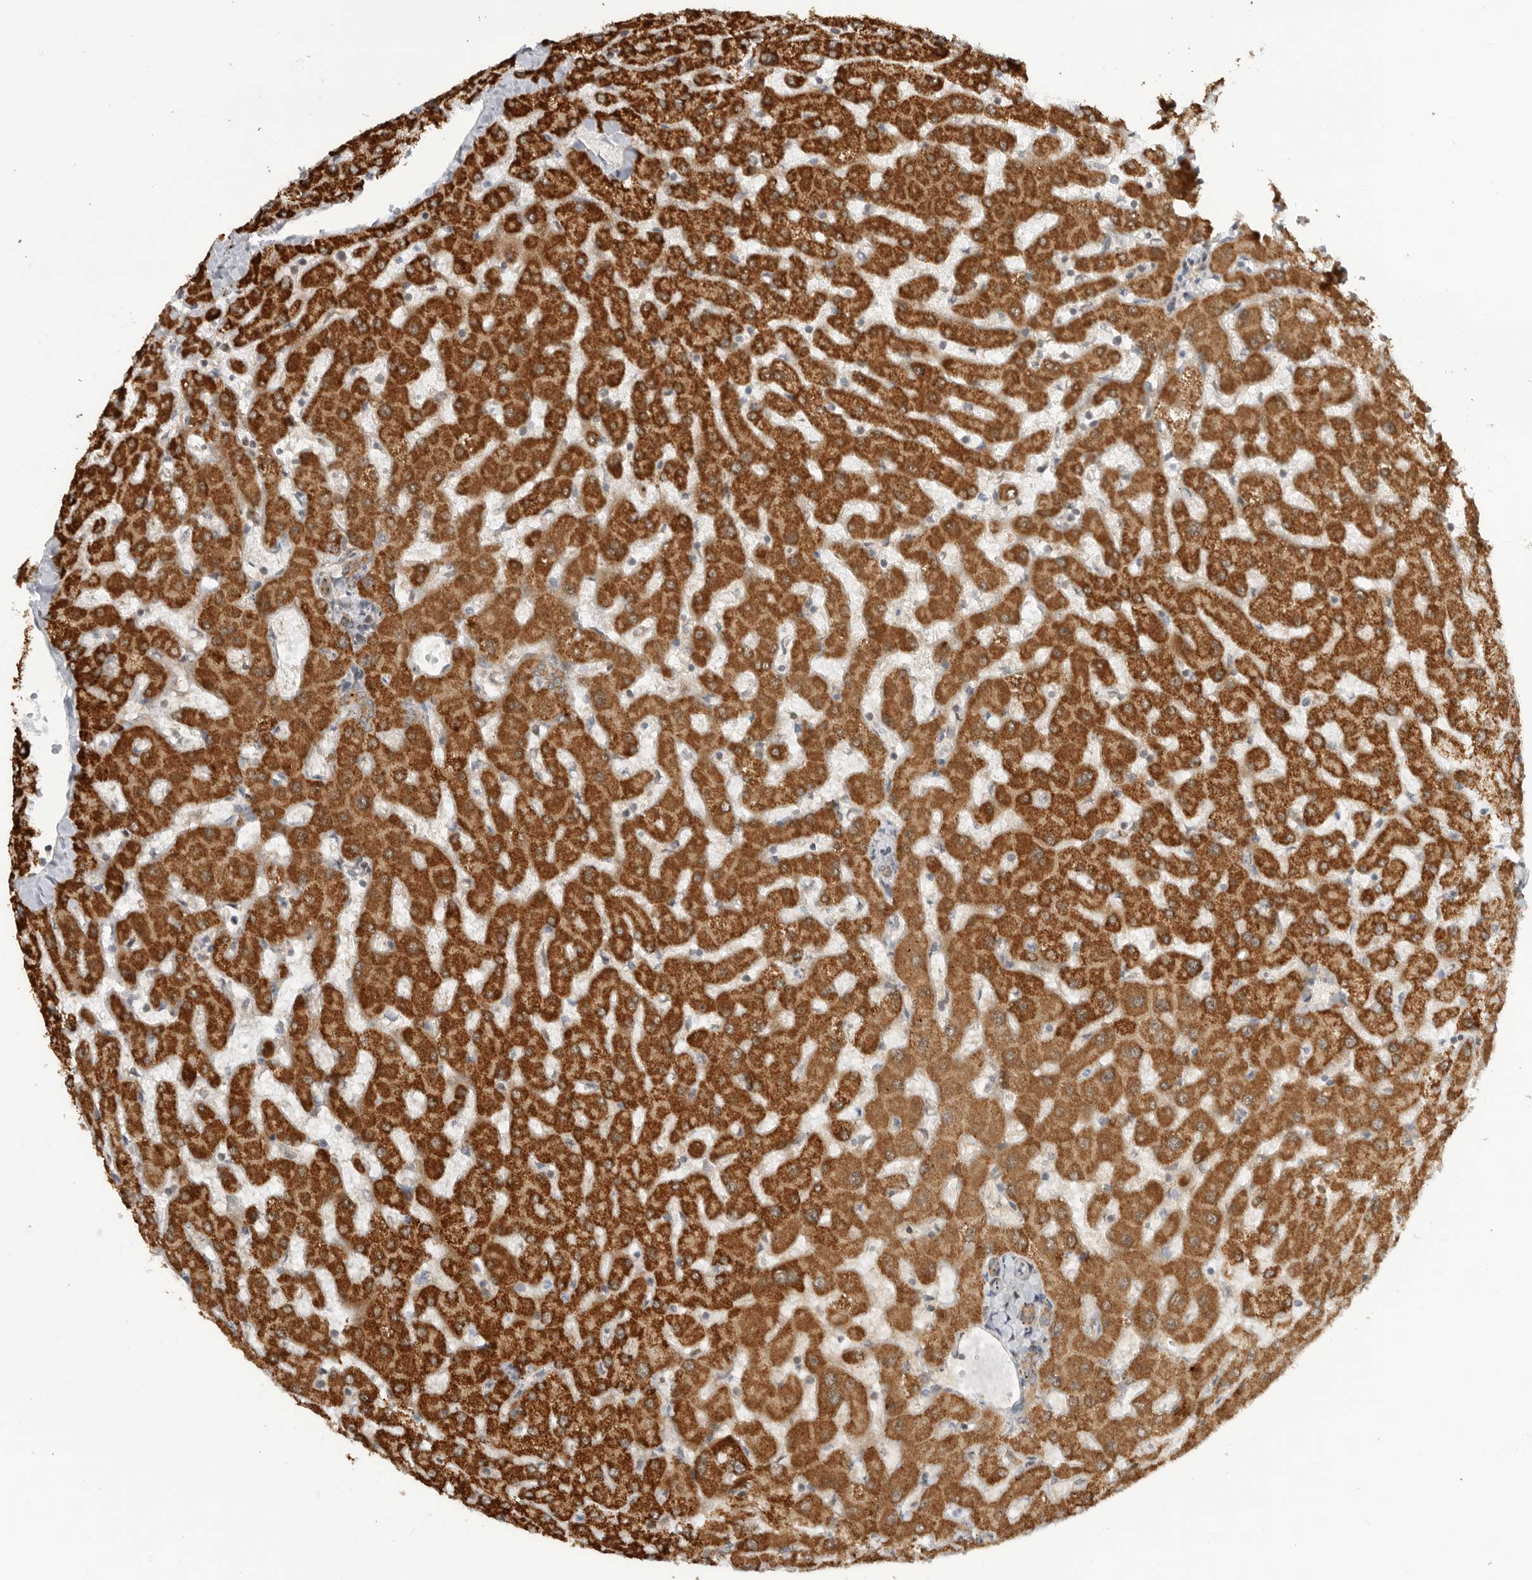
{"staining": {"intensity": "weak", "quantity": "25%-75%", "location": "cytoplasmic/membranous"}, "tissue": "liver", "cell_type": "Cholangiocytes", "image_type": "normal", "snomed": [{"axis": "morphology", "description": "Normal tissue, NOS"}, {"axis": "topography", "description": "Liver"}], "caption": "This photomicrograph exhibits immunohistochemistry staining of unremarkable liver, with low weak cytoplasmic/membranous expression in approximately 25%-75% of cholangiocytes.", "gene": "DCAF8", "patient": {"sex": "female", "age": 63}}